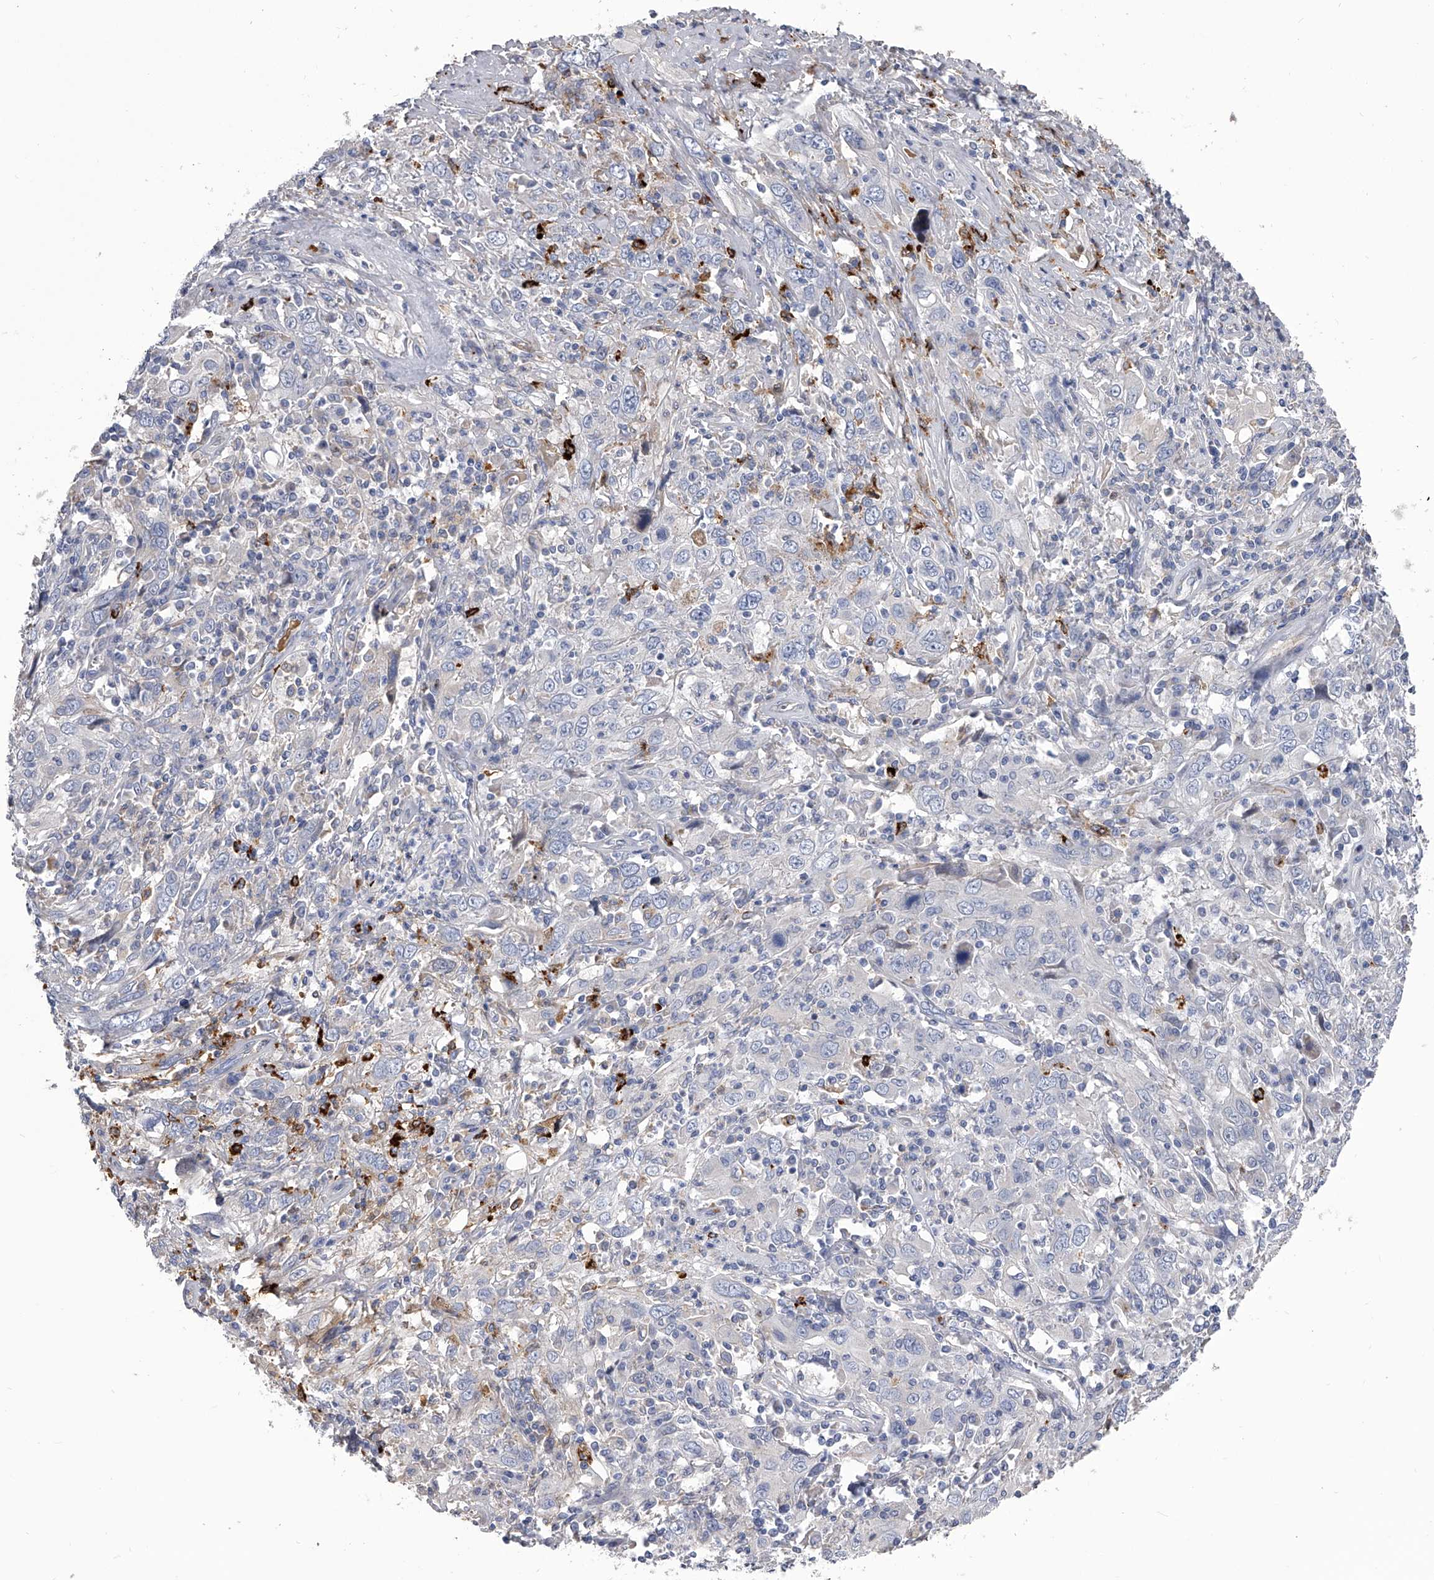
{"staining": {"intensity": "negative", "quantity": "none", "location": "none"}, "tissue": "cervical cancer", "cell_type": "Tumor cells", "image_type": "cancer", "snomed": [{"axis": "morphology", "description": "Squamous cell carcinoma, NOS"}, {"axis": "topography", "description": "Cervix"}], "caption": "DAB immunohistochemical staining of cervical cancer (squamous cell carcinoma) displays no significant expression in tumor cells.", "gene": "SPP1", "patient": {"sex": "female", "age": 46}}